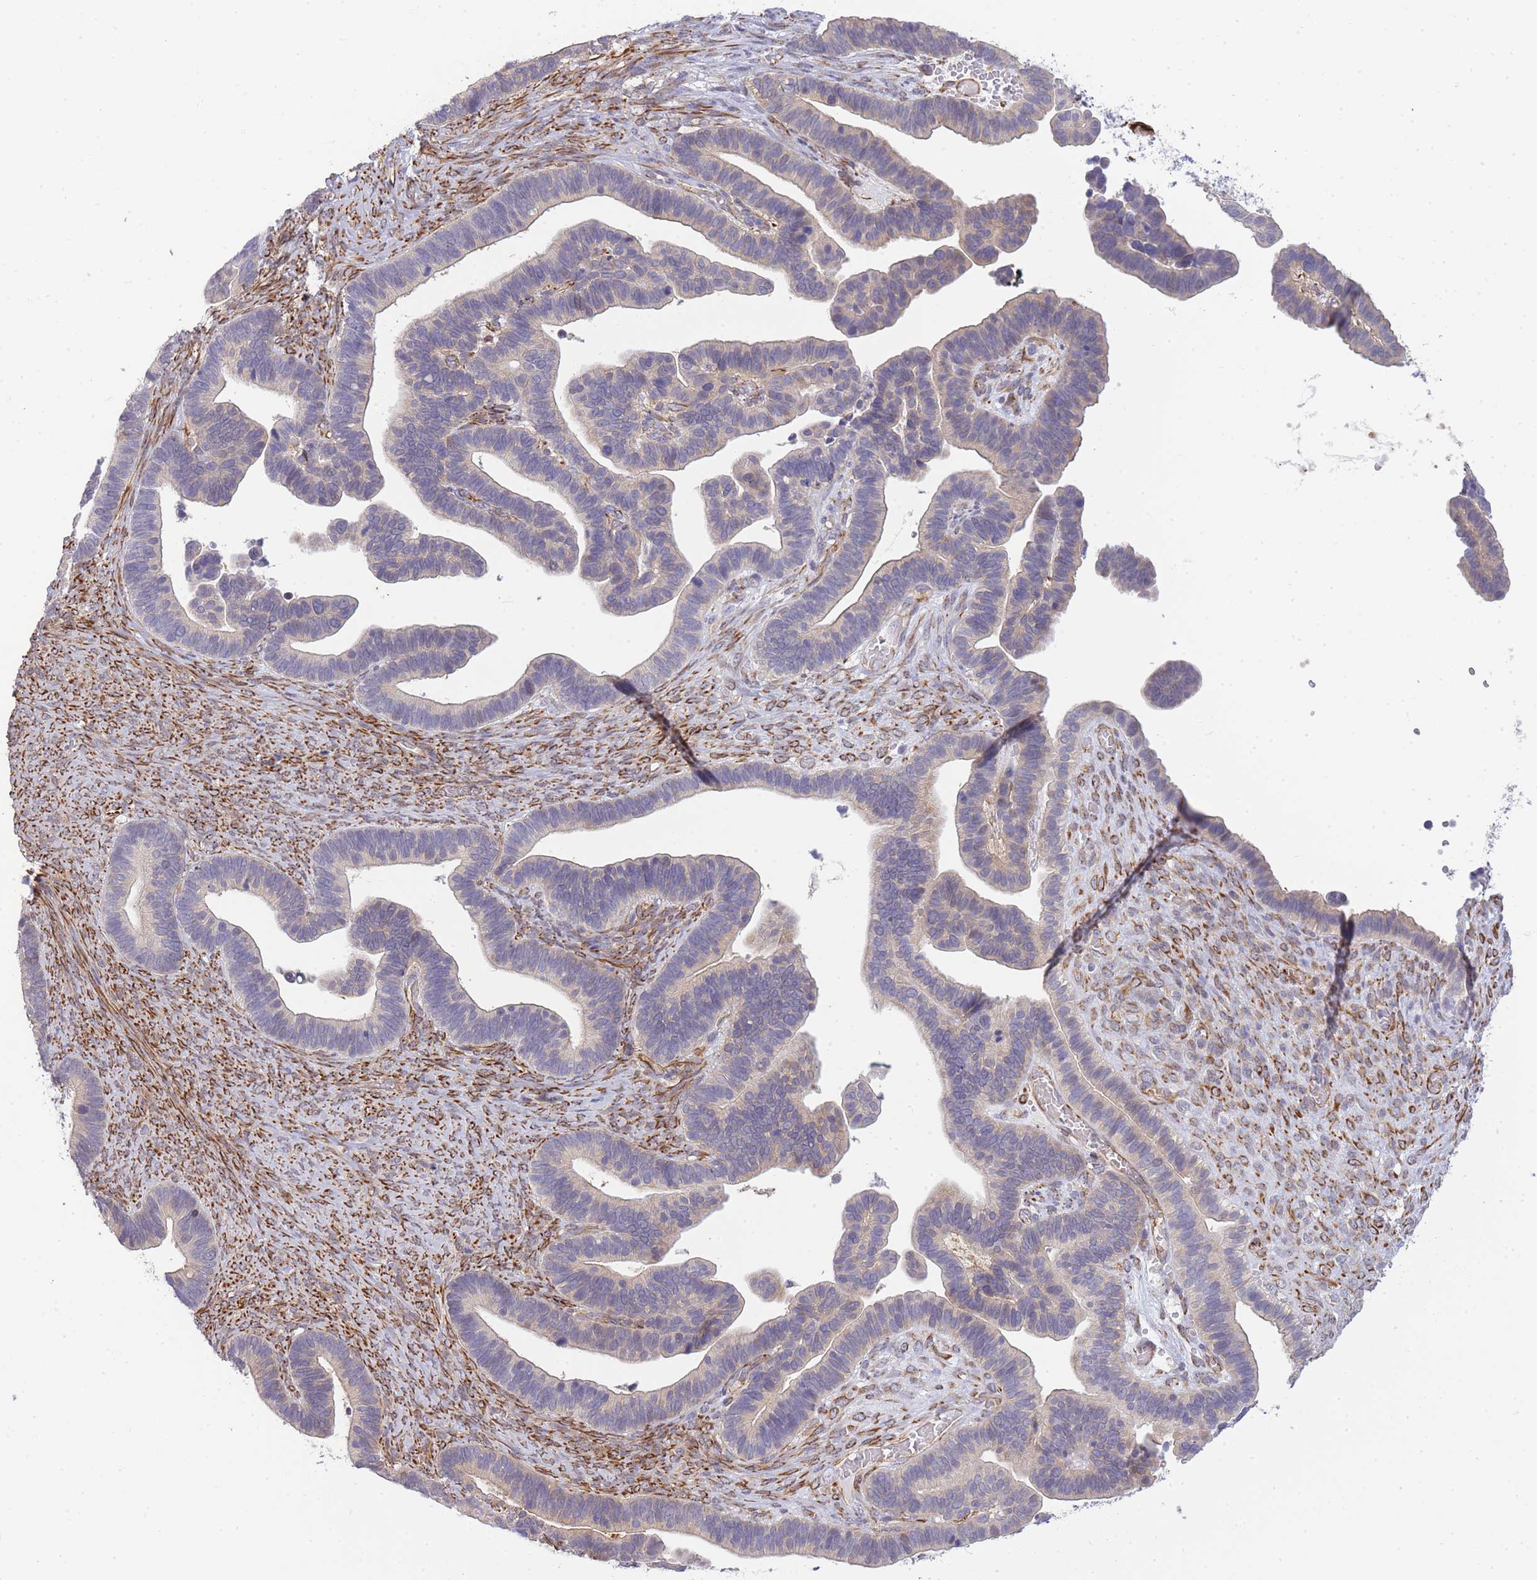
{"staining": {"intensity": "weak", "quantity": "<25%", "location": "cytoplasmic/membranous"}, "tissue": "ovarian cancer", "cell_type": "Tumor cells", "image_type": "cancer", "snomed": [{"axis": "morphology", "description": "Cystadenocarcinoma, serous, NOS"}, {"axis": "topography", "description": "Ovary"}], "caption": "Immunohistochemical staining of human ovarian cancer (serous cystadenocarcinoma) shows no significant staining in tumor cells.", "gene": "ECPAS", "patient": {"sex": "female", "age": 56}}